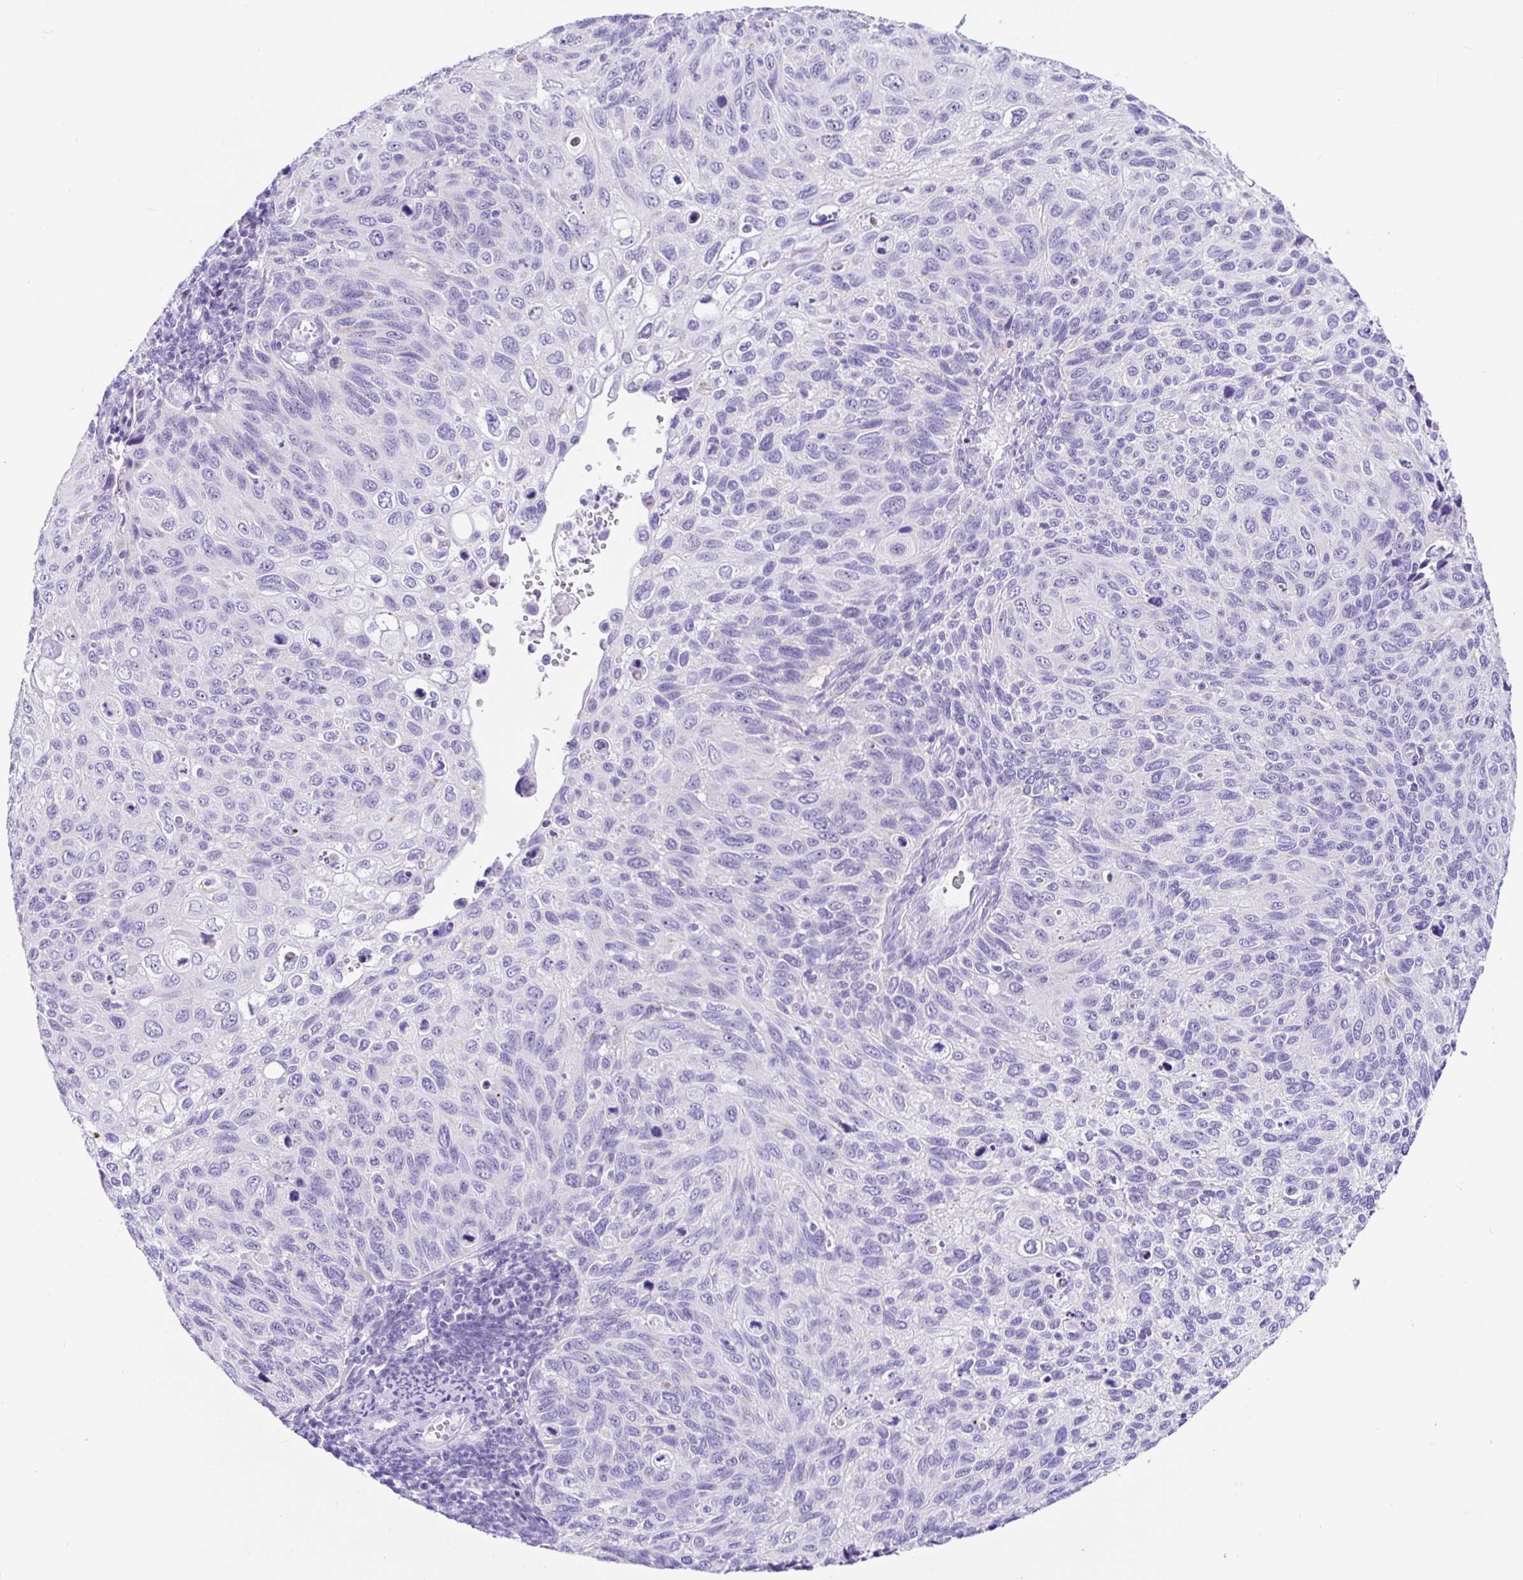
{"staining": {"intensity": "negative", "quantity": "none", "location": "none"}, "tissue": "cervical cancer", "cell_type": "Tumor cells", "image_type": "cancer", "snomed": [{"axis": "morphology", "description": "Squamous cell carcinoma, NOS"}, {"axis": "topography", "description": "Cervix"}], "caption": "Protein analysis of cervical squamous cell carcinoma demonstrates no significant positivity in tumor cells. (DAB (3,3'-diaminobenzidine) immunohistochemistry, high magnification).", "gene": "PRAMEF19", "patient": {"sex": "female", "age": 70}}